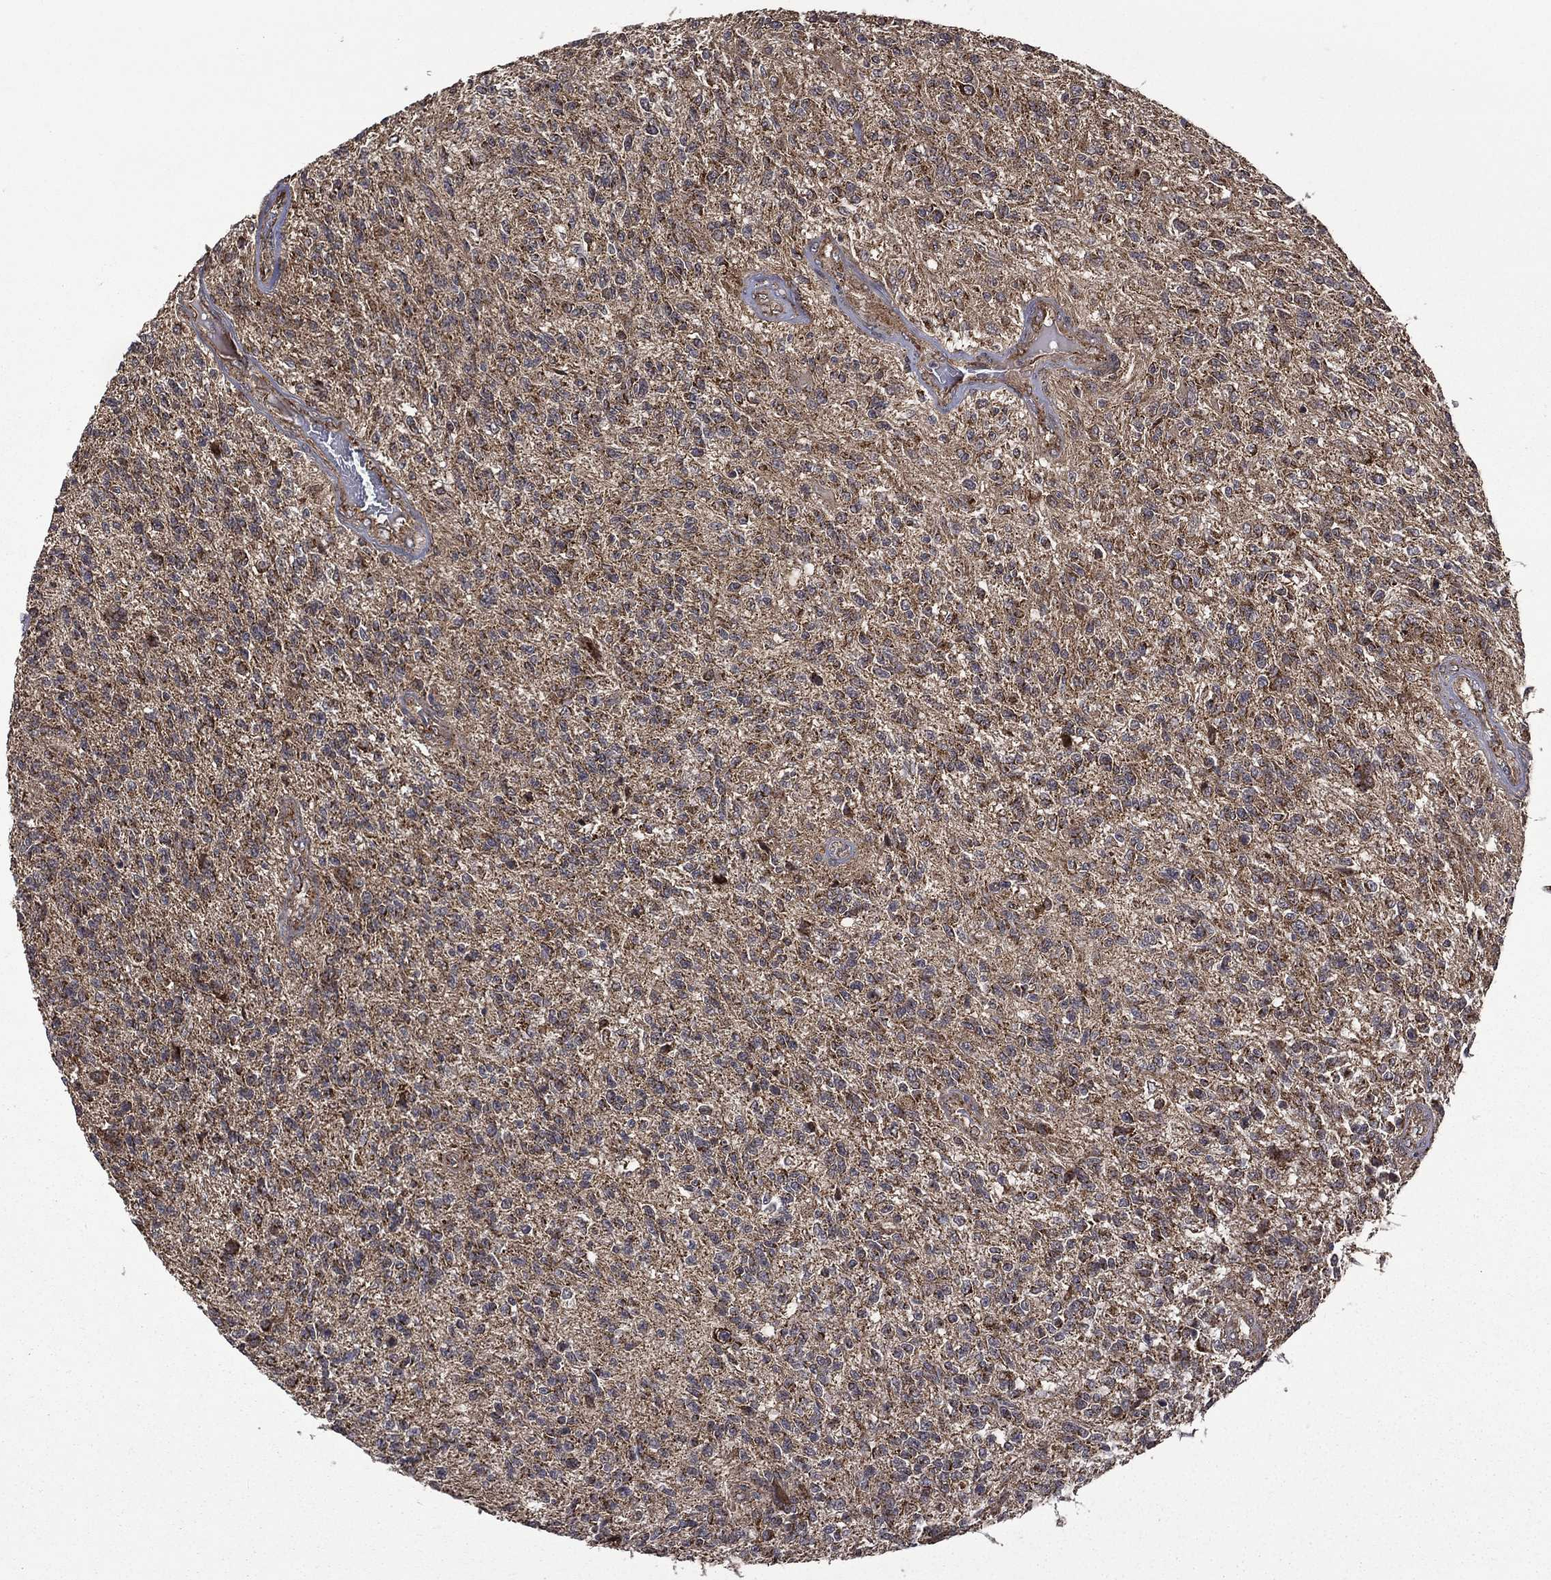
{"staining": {"intensity": "moderate", "quantity": "25%-75%", "location": "cytoplasmic/membranous"}, "tissue": "glioma", "cell_type": "Tumor cells", "image_type": "cancer", "snomed": [{"axis": "morphology", "description": "Glioma, malignant, High grade"}, {"axis": "topography", "description": "Brain"}], "caption": "Glioma stained for a protein displays moderate cytoplasmic/membranous positivity in tumor cells. (DAB = brown stain, brightfield microscopy at high magnification).", "gene": "GIMAP6", "patient": {"sex": "male", "age": 56}}